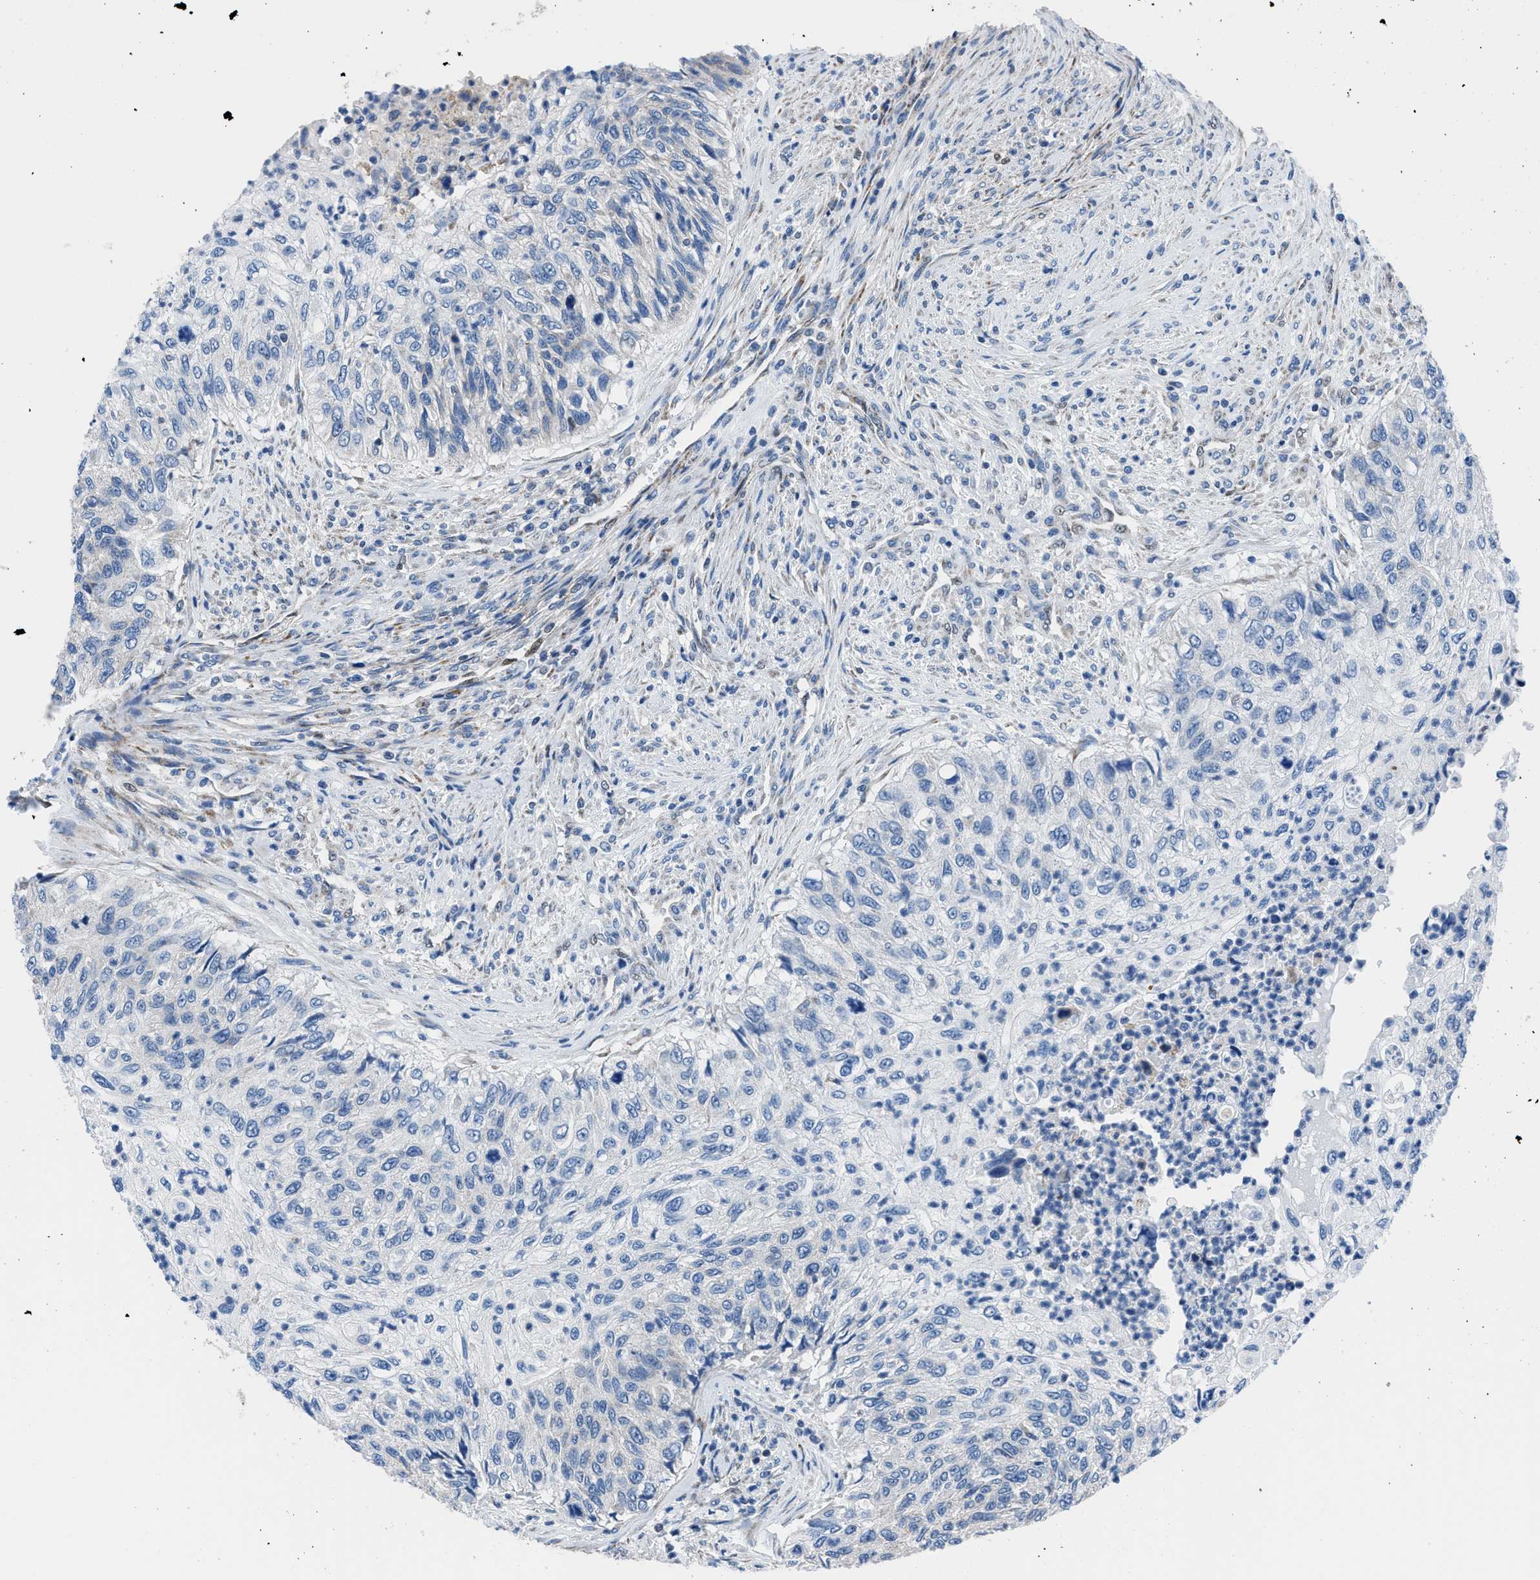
{"staining": {"intensity": "negative", "quantity": "none", "location": "none"}, "tissue": "urothelial cancer", "cell_type": "Tumor cells", "image_type": "cancer", "snomed": [{"axis": "morphology", "description": "Urothelial carcinoma, High grade"}, {"axis": "topography", "description": "Urinary bladder"}], "caption": "An immunohistochemistry (IHC) histopathology image of high-grade urothelial carcinoma is shown. There is no staining in tumor cells of high-grade urothelial carcinoma.", "gene": "LMO2", "patient": {"sex": "female", "age": 60}}